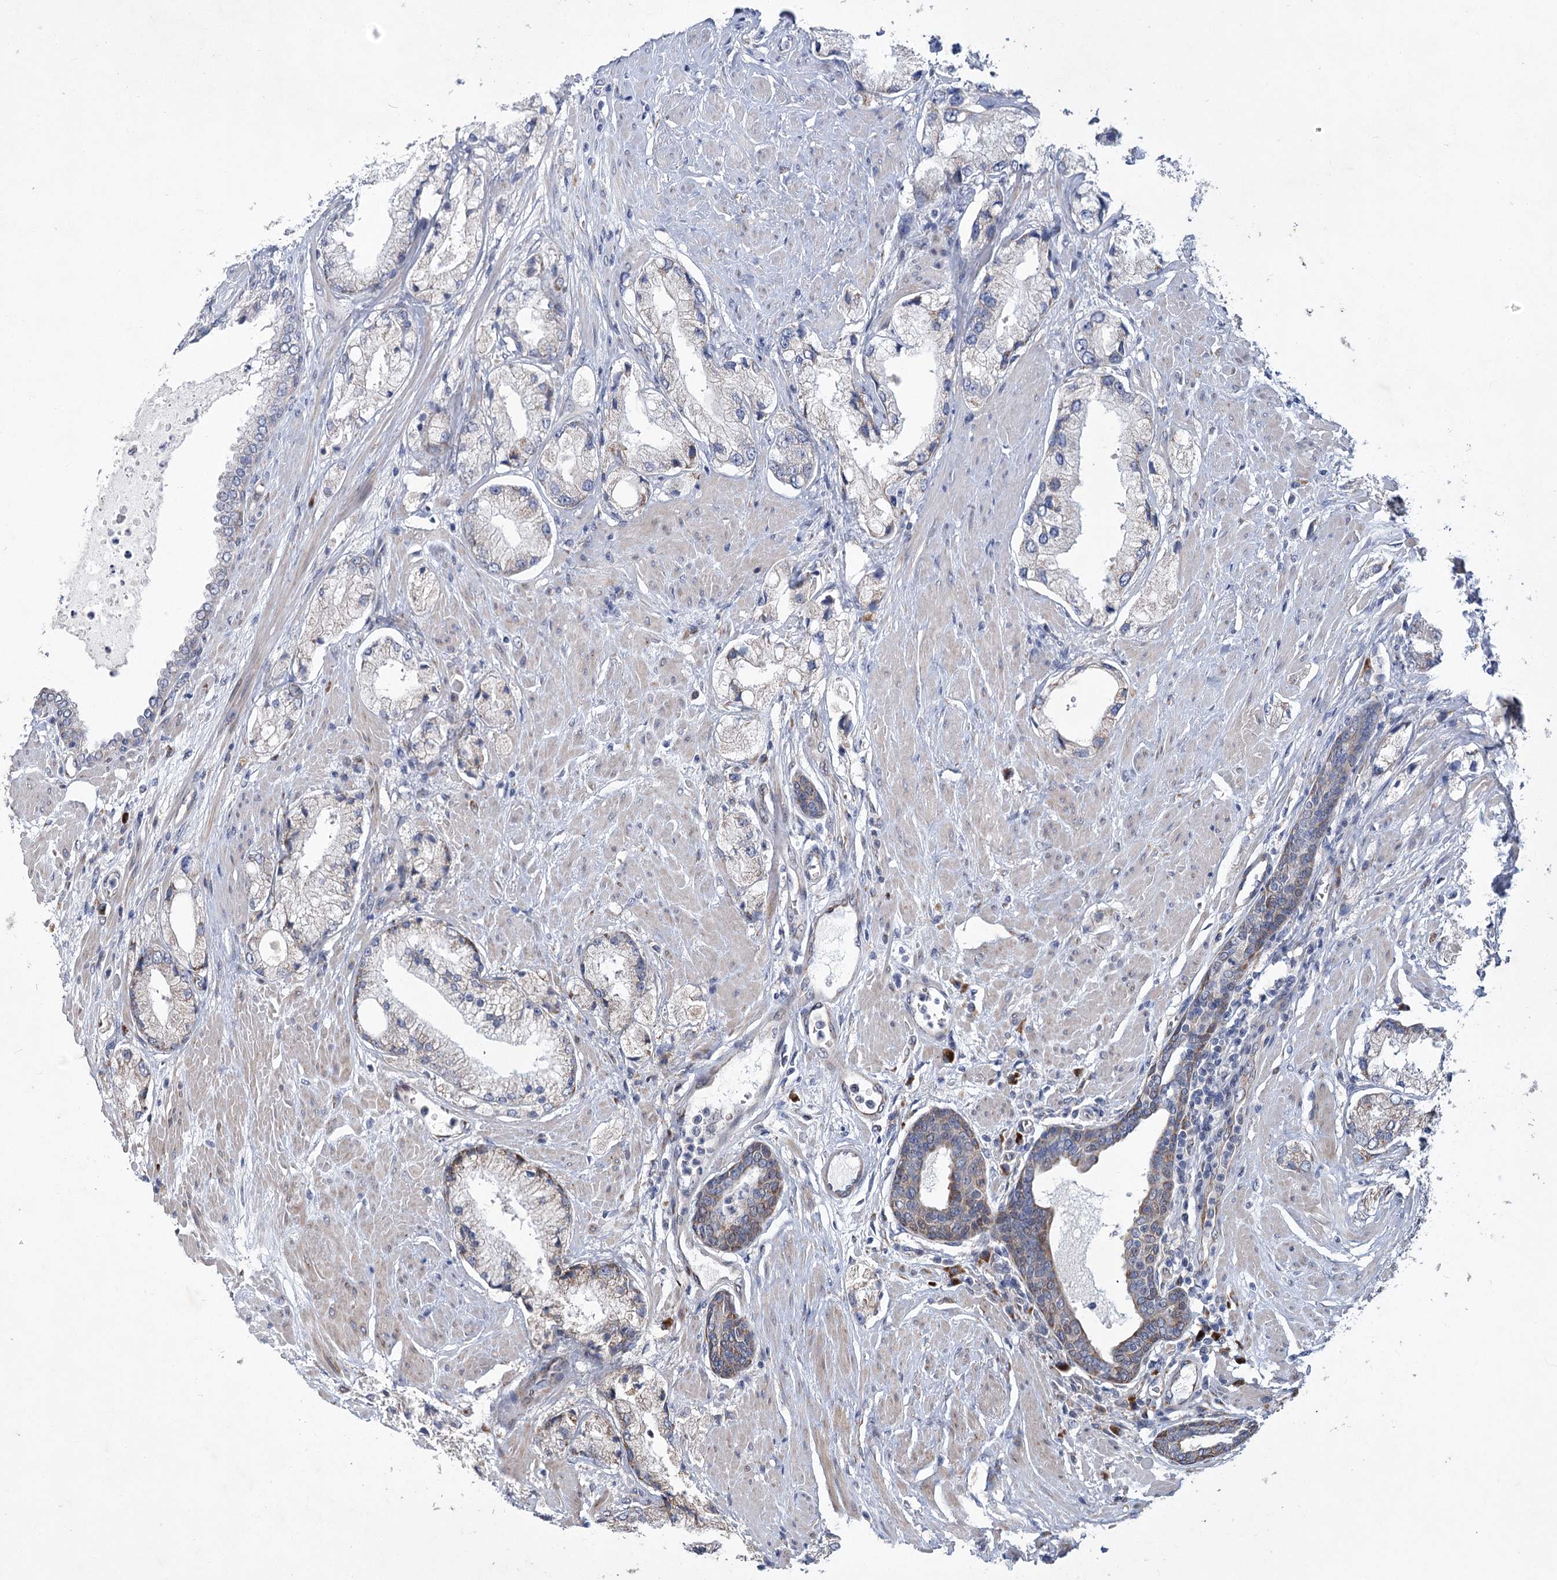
{"staining": {"intensity": "negative", "quantity": "none", "location": "none"}, "tissue": "prostate cancer", "cell_type": "Tumor cells", "image_type": "cancer", "snomed": [{"axis": "morphology", "description": "Adenocarcinoma, Low grade"}, {"axis": "topography", "description": "Prostate"}], "caption": "This is a histopathology image of immunohistochemistry staining of prostate cancer (adenocarcinoma (low-grade)), which shows no expression in tumor cells.", "gene": "GCNT4", "patient": {"sex": "male", "age": 67}}